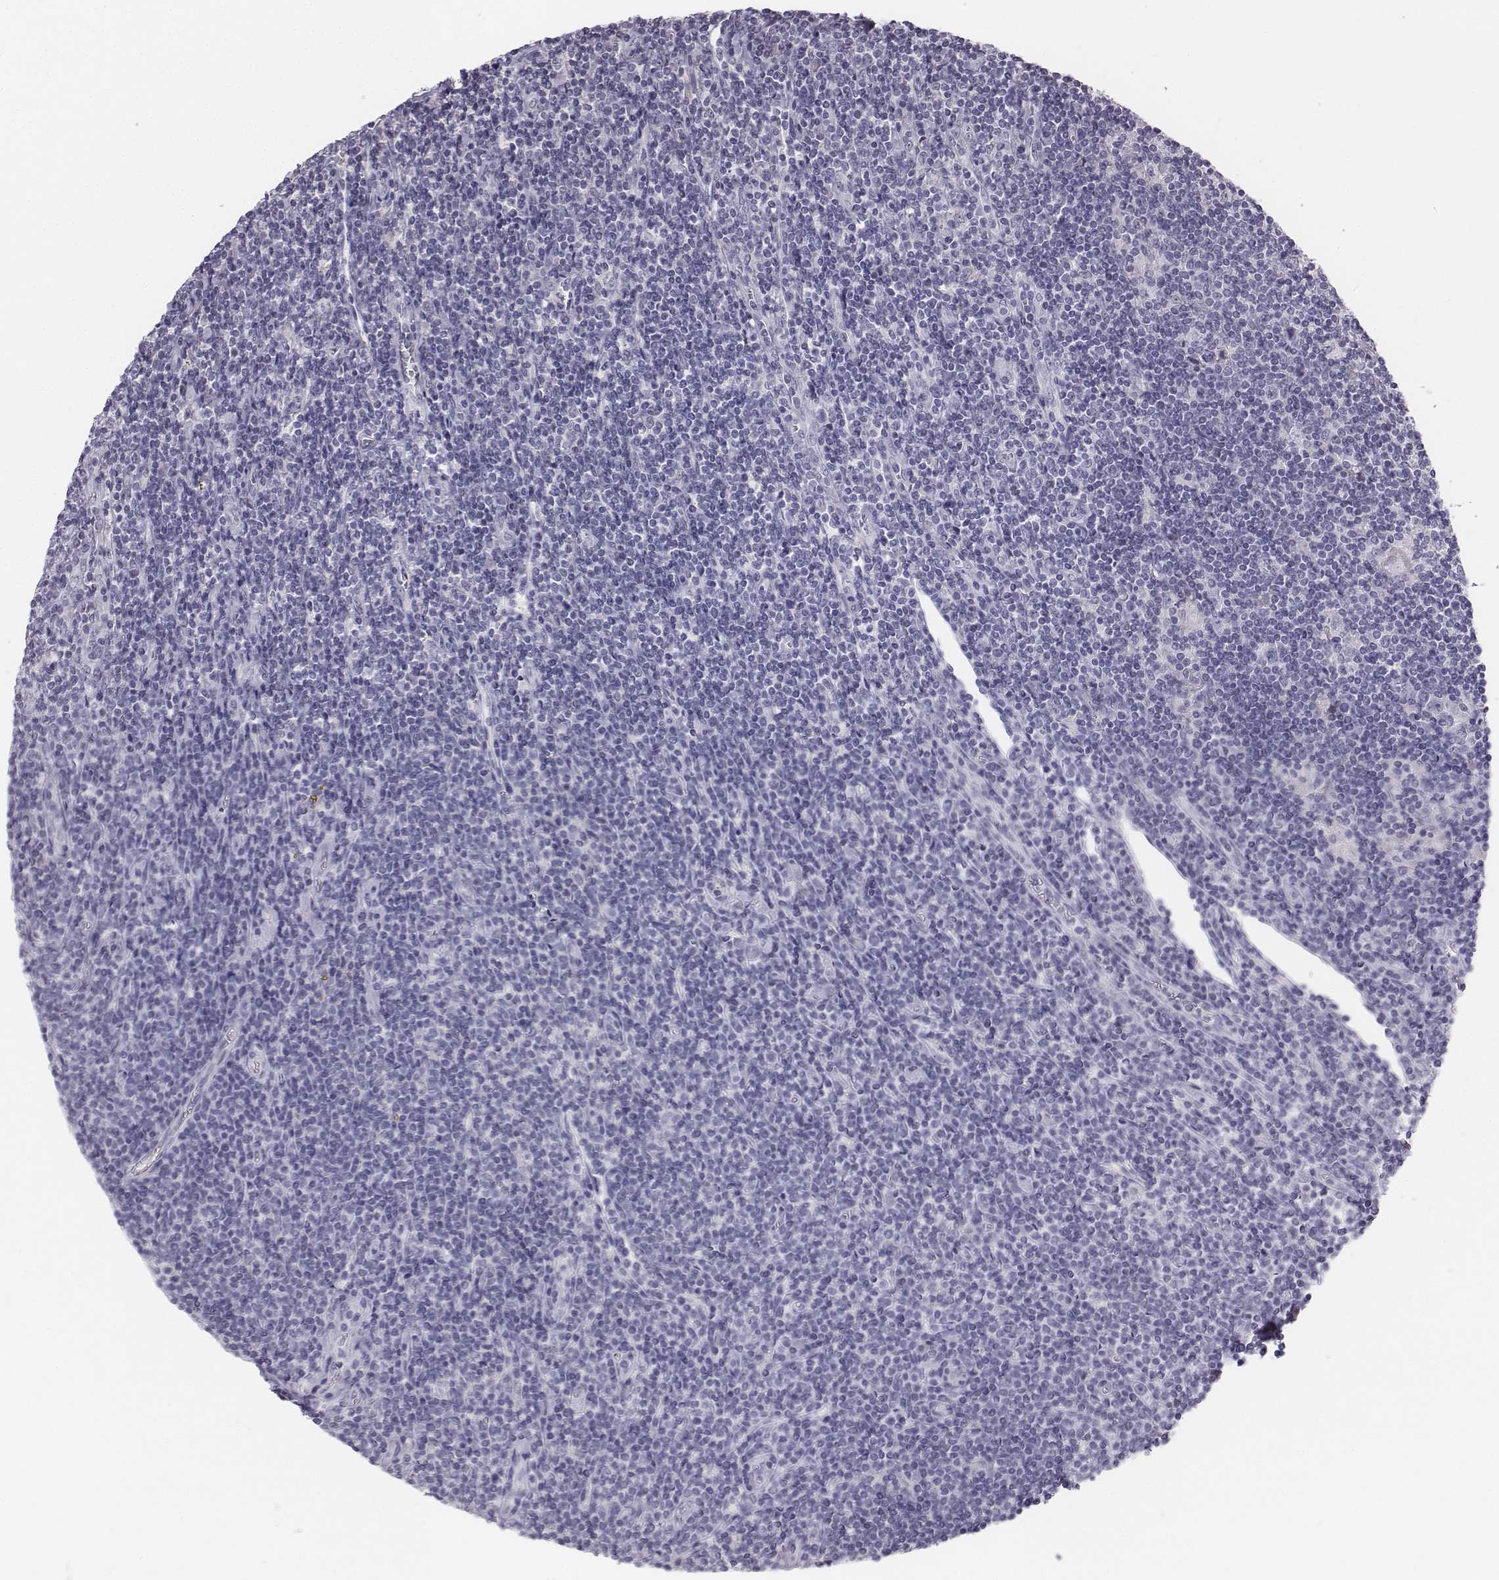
{"staining": {"intensity": "negative", "quantity": "none", "location": "none"}, "tissue": "lymphoma", "cell_type": "Tumor cells", "image_type": "cancer", "snomed": [{"axis": "morphology", "description": "Hodgkin's disease, NOS"}, {"axis": "topography", "description": "Lymph node"}], "caption": "Tumor cells show no significant expression in lymphoma.", "gene": "PENK", "patient": {"sex": "male", "age": 40}}